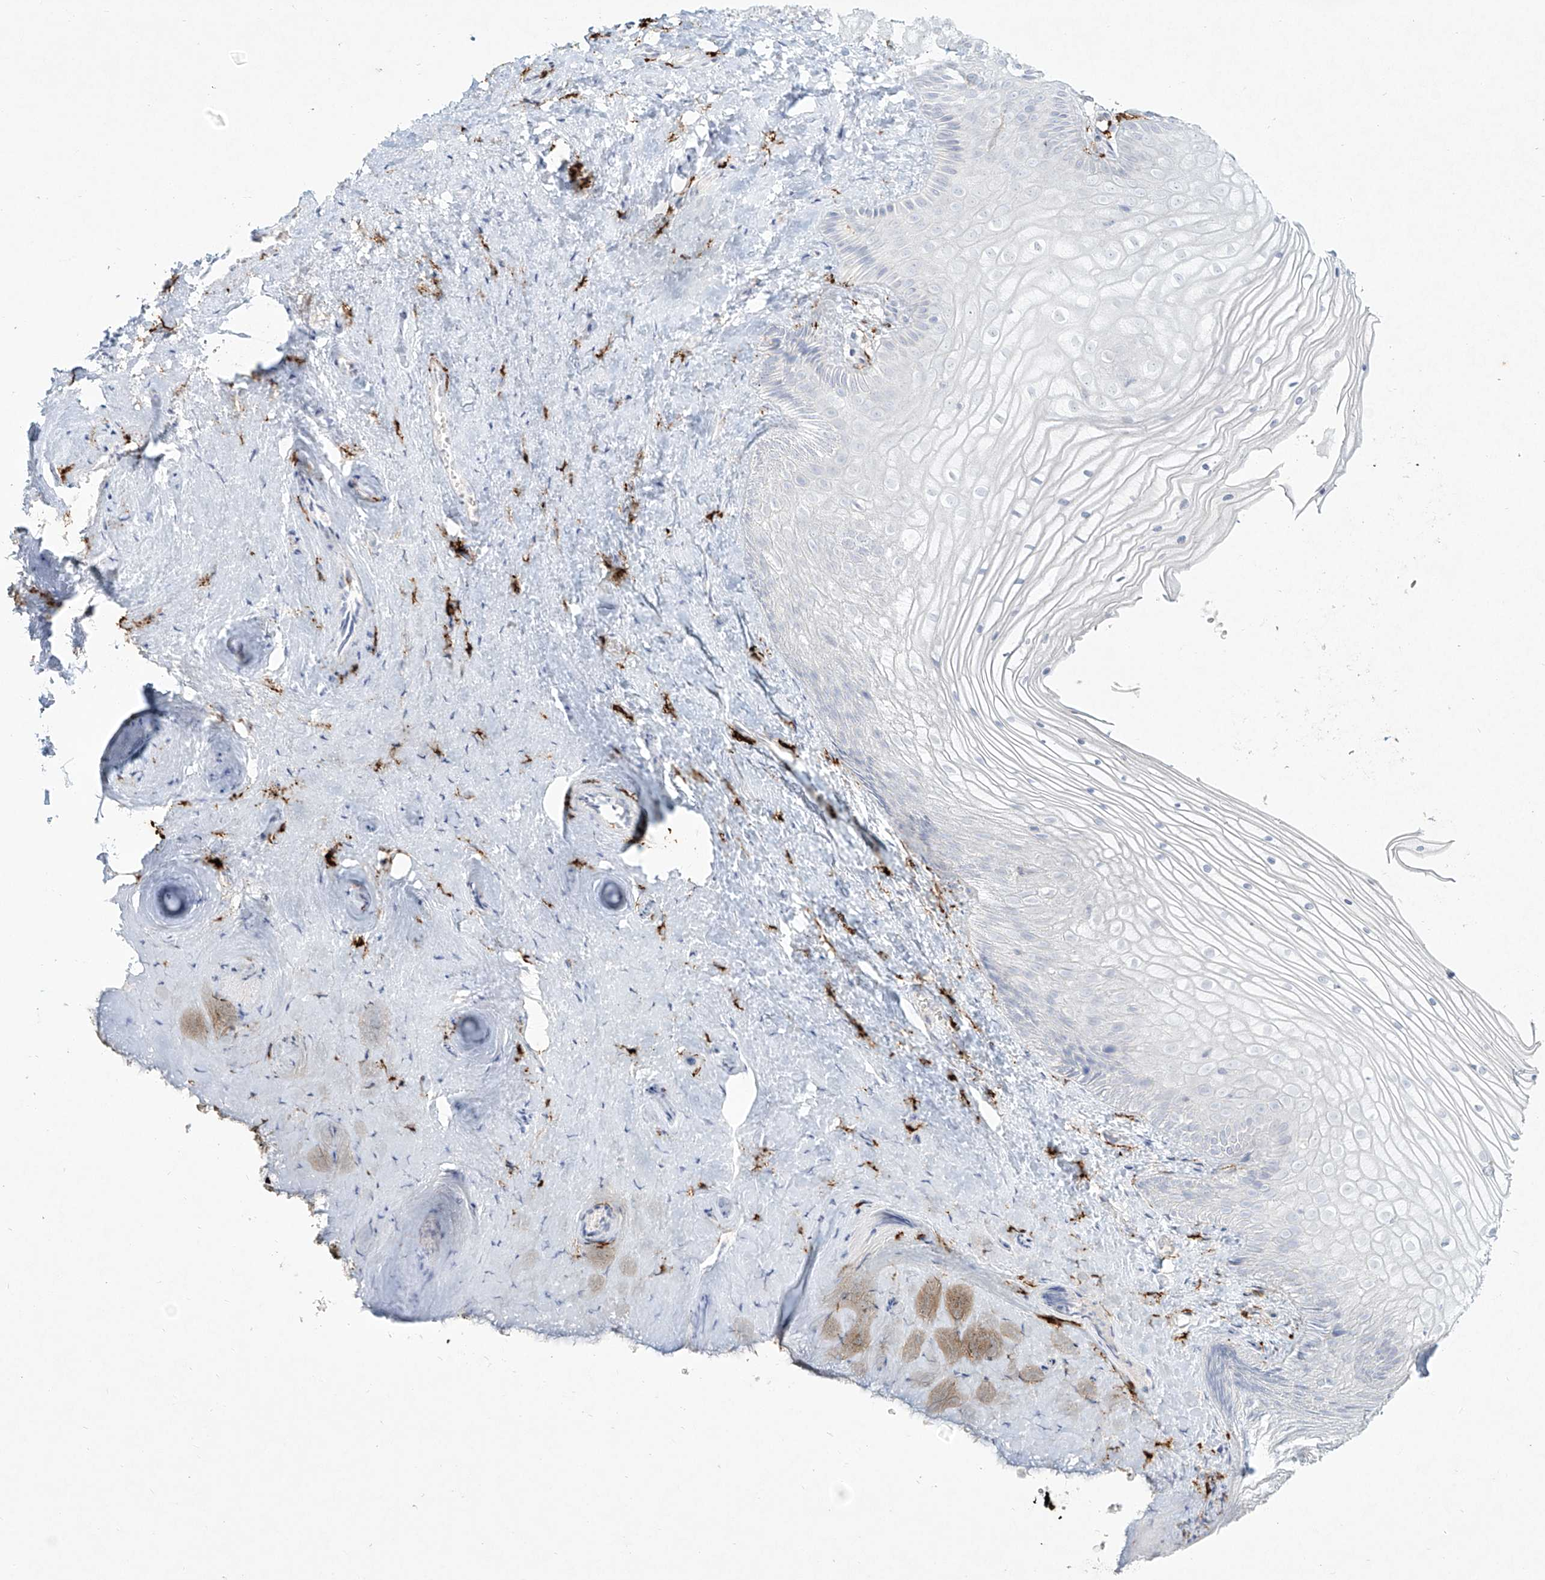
{"staining": {"intensity": "negative", "quantity": "none", "location": "none"}, "tissue": "vagina", "cell_type": "Squamous epithelial cells", "image_type": "normal", "snomed": [{"axis": "morphology", "description": "Normal tissue, NOS"}, {"axis": "topography", "description": "Vagina"}, {"axis": "topography", "description": "Cervix"}], "caption": "DAB immunohistochemical staining of benign human vagina displays no significant staining in squamous epithelial cells. (DAB (3,3'-diaminobenzidine) immunohistochemistry (IHC) visualized using brightfield microscopy, high magnification).", "gene": "CD209", "patient": {"sex": "female", "age": 40}}